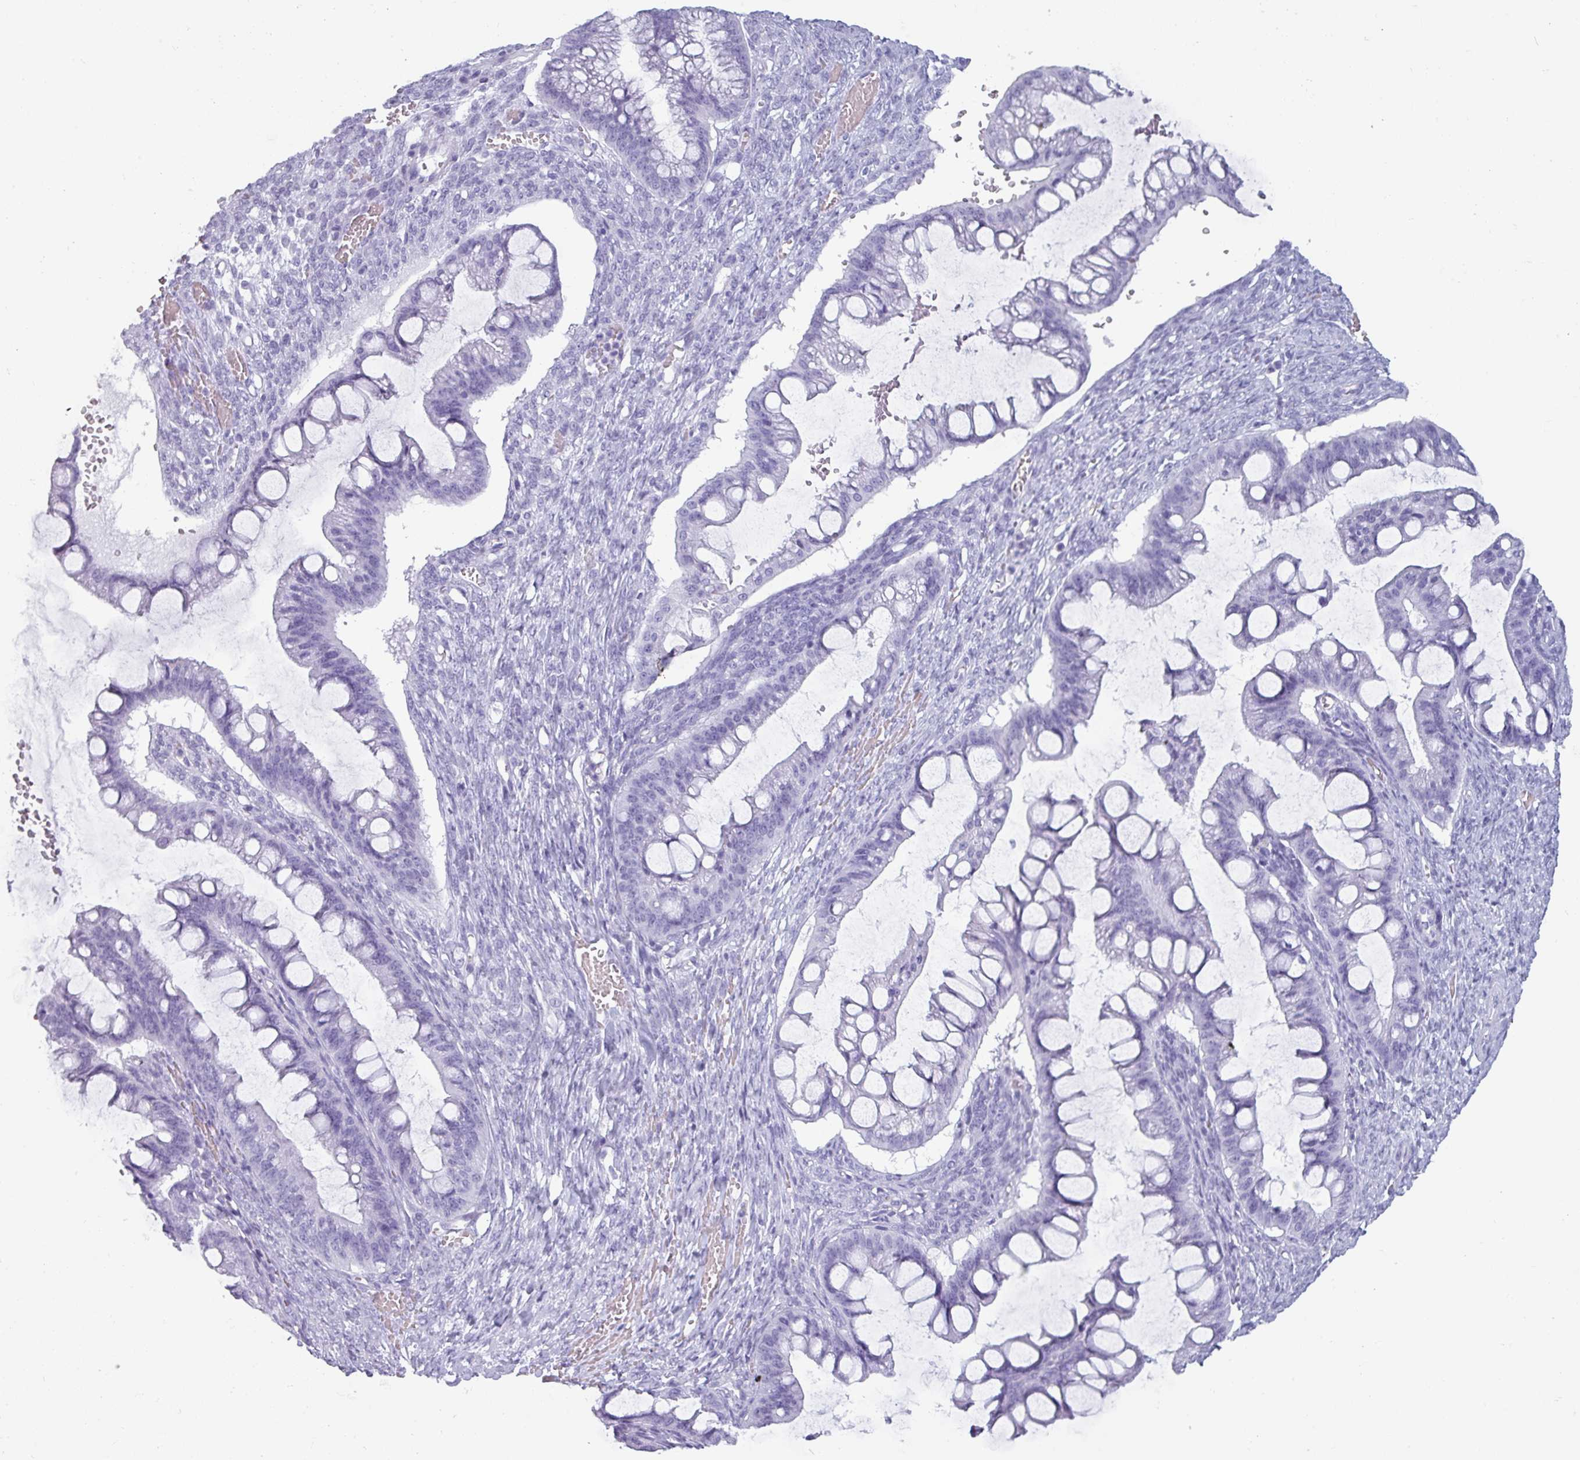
{"staining": {"intensity": "negative", "quantity": "none", "location": "none"}, "tissue": "ovarian cancer", "cell_type": "Tumor cells", "image_type": "cancer", "snomed": [{"axis": "morphology", "description": "Cystadenocarcinoma, mucinous, NOS"}, {"axis": "topography", "description": "Ovary"}], "caption": "Tumor cells are negative for brown protein staining in ovarian cancer.", "gene": "CRYBB2", "patient": {"sex": "female", "age": 73}}